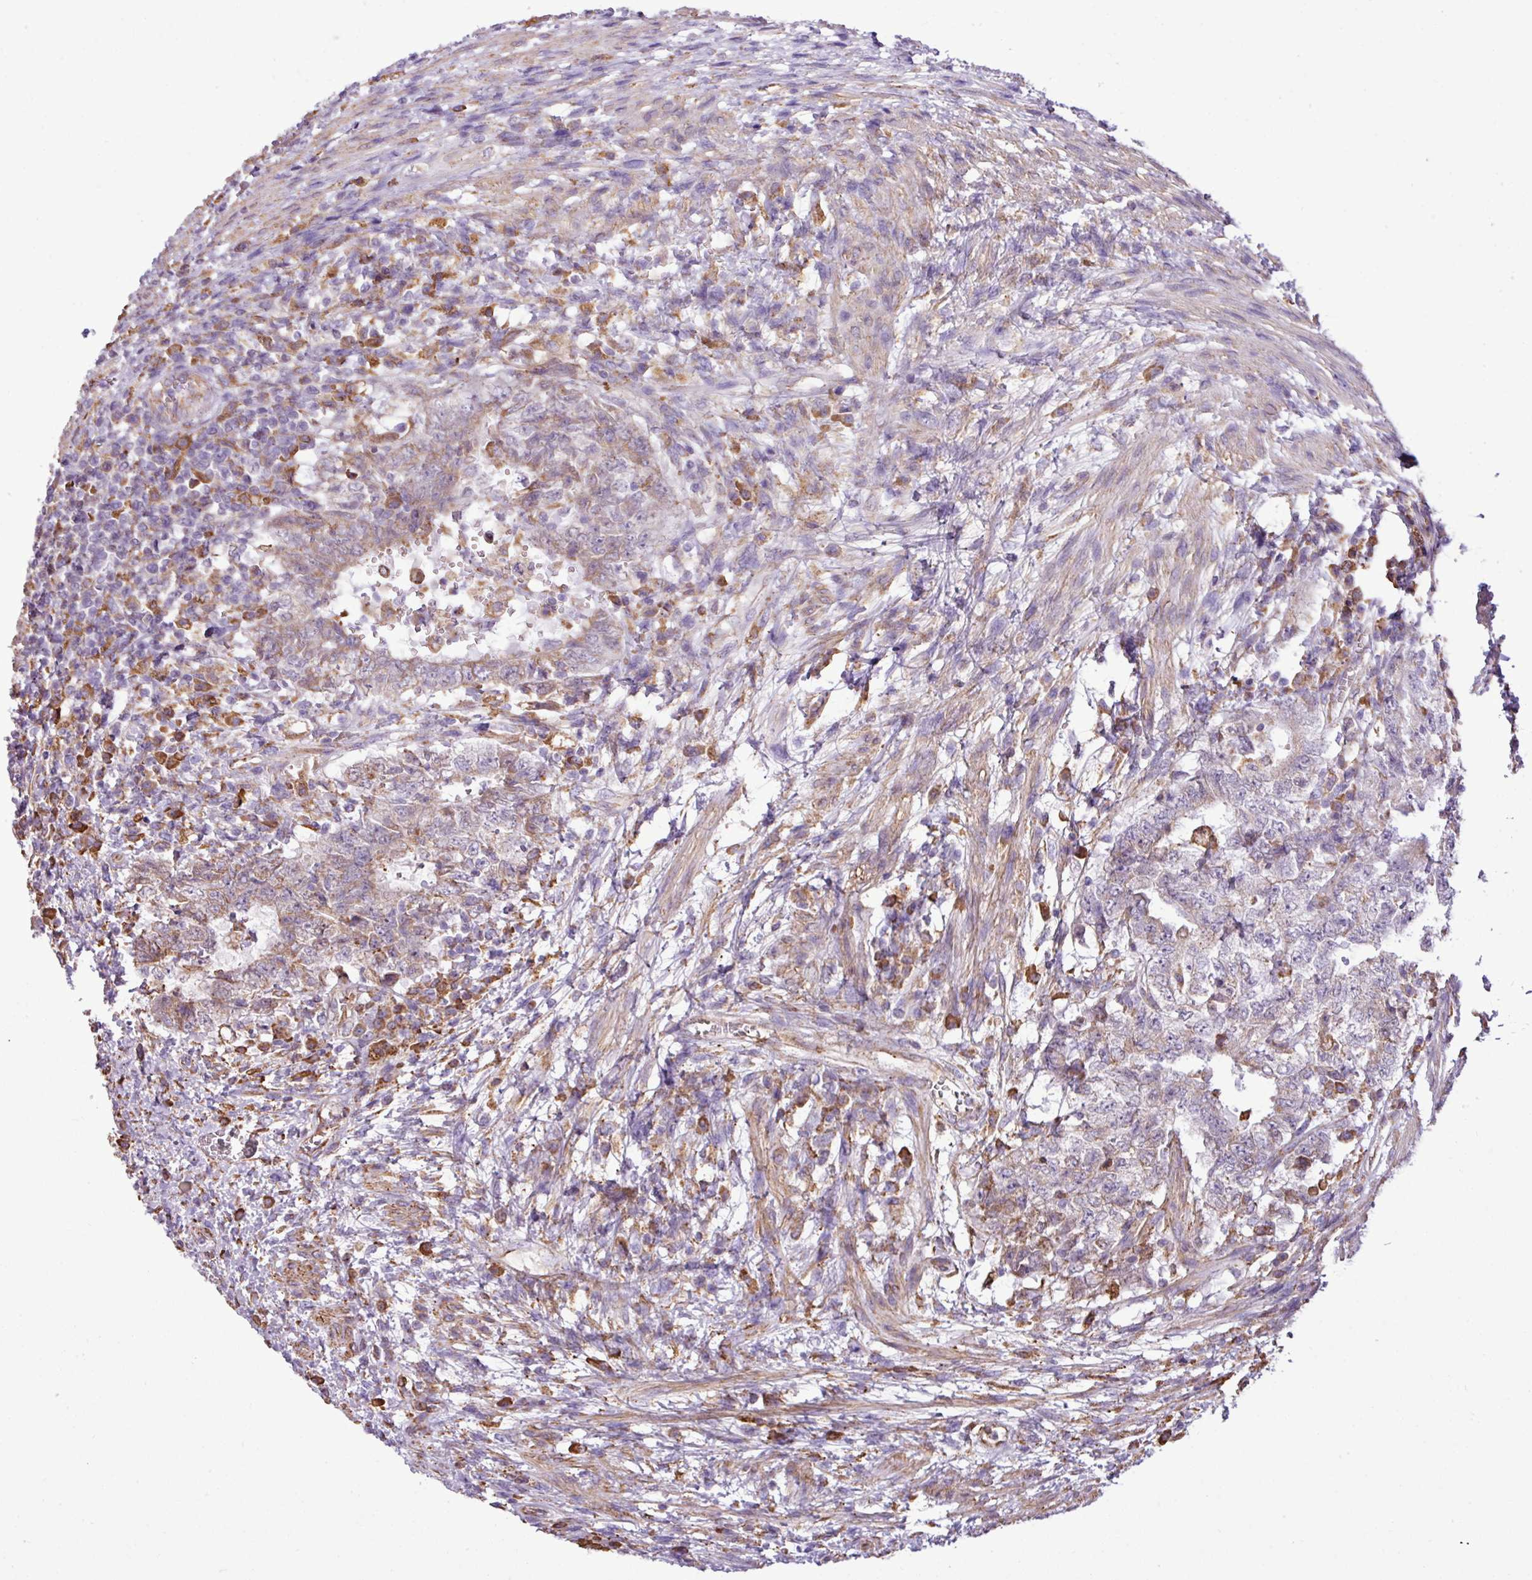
{"staining": {"intensity": "weak", "quantity": "25%-75%", "location": "cytoplasmic/membranous"}, "tissue": "testis cancer", "cell_type": "Tumor cells", "image_type": "cancer", "snomed": [{"axis": "morphology", "description": "Carcinoma, Embryonal, NOS"}, {"axis": "topography", "description": "Testis"}], "caption": "Immunohistochemical staining of testis cancer (embryonal carcinoma) displays low levels of weak cytoplasmic/membranous expression in about 25%-75% of tumor cells.", "gene": "ZSCAN5A", "patient": {"sex": "male", "age": 26}}